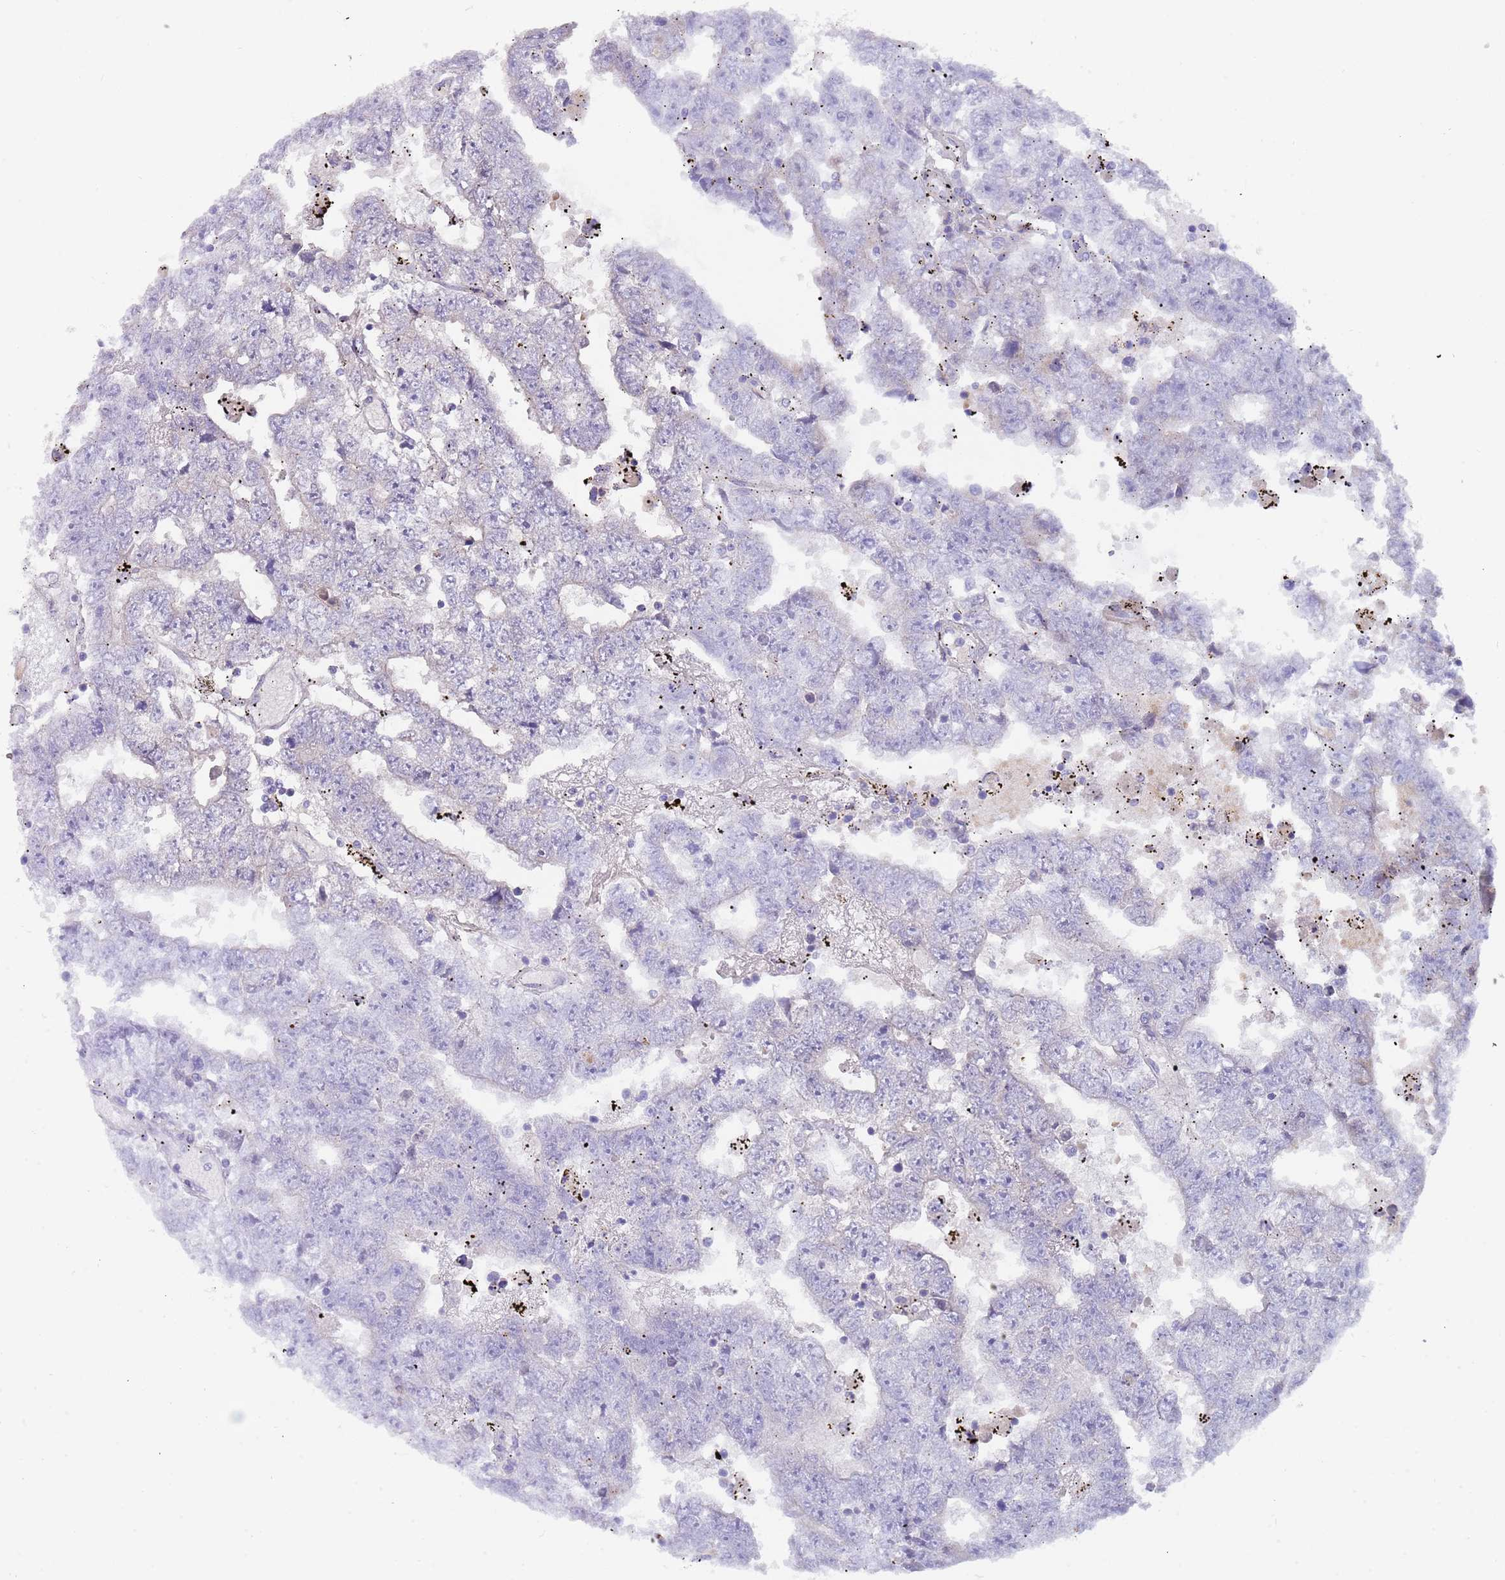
{"staining": {"intensity": "negative", "quantity": "none", "location": "none"}, "tissue": "testis cancer", "cell_type": "Tumor cells", "image_type": "cancer", "snomed": [{"axis": "morphology", "description": "Carcinoma, Embryonal, NOS"}, {"axis": "topography", "description": "Testis"}], "caption": "DAB (3,3'-diaminobenzidine) immunohistochemical staining of human embryonal carcinoma (testis) exhibits no significant positivity in tumor cells.", "gene": "TMEM251", "patient": {"sex": "male", "age": 25}}